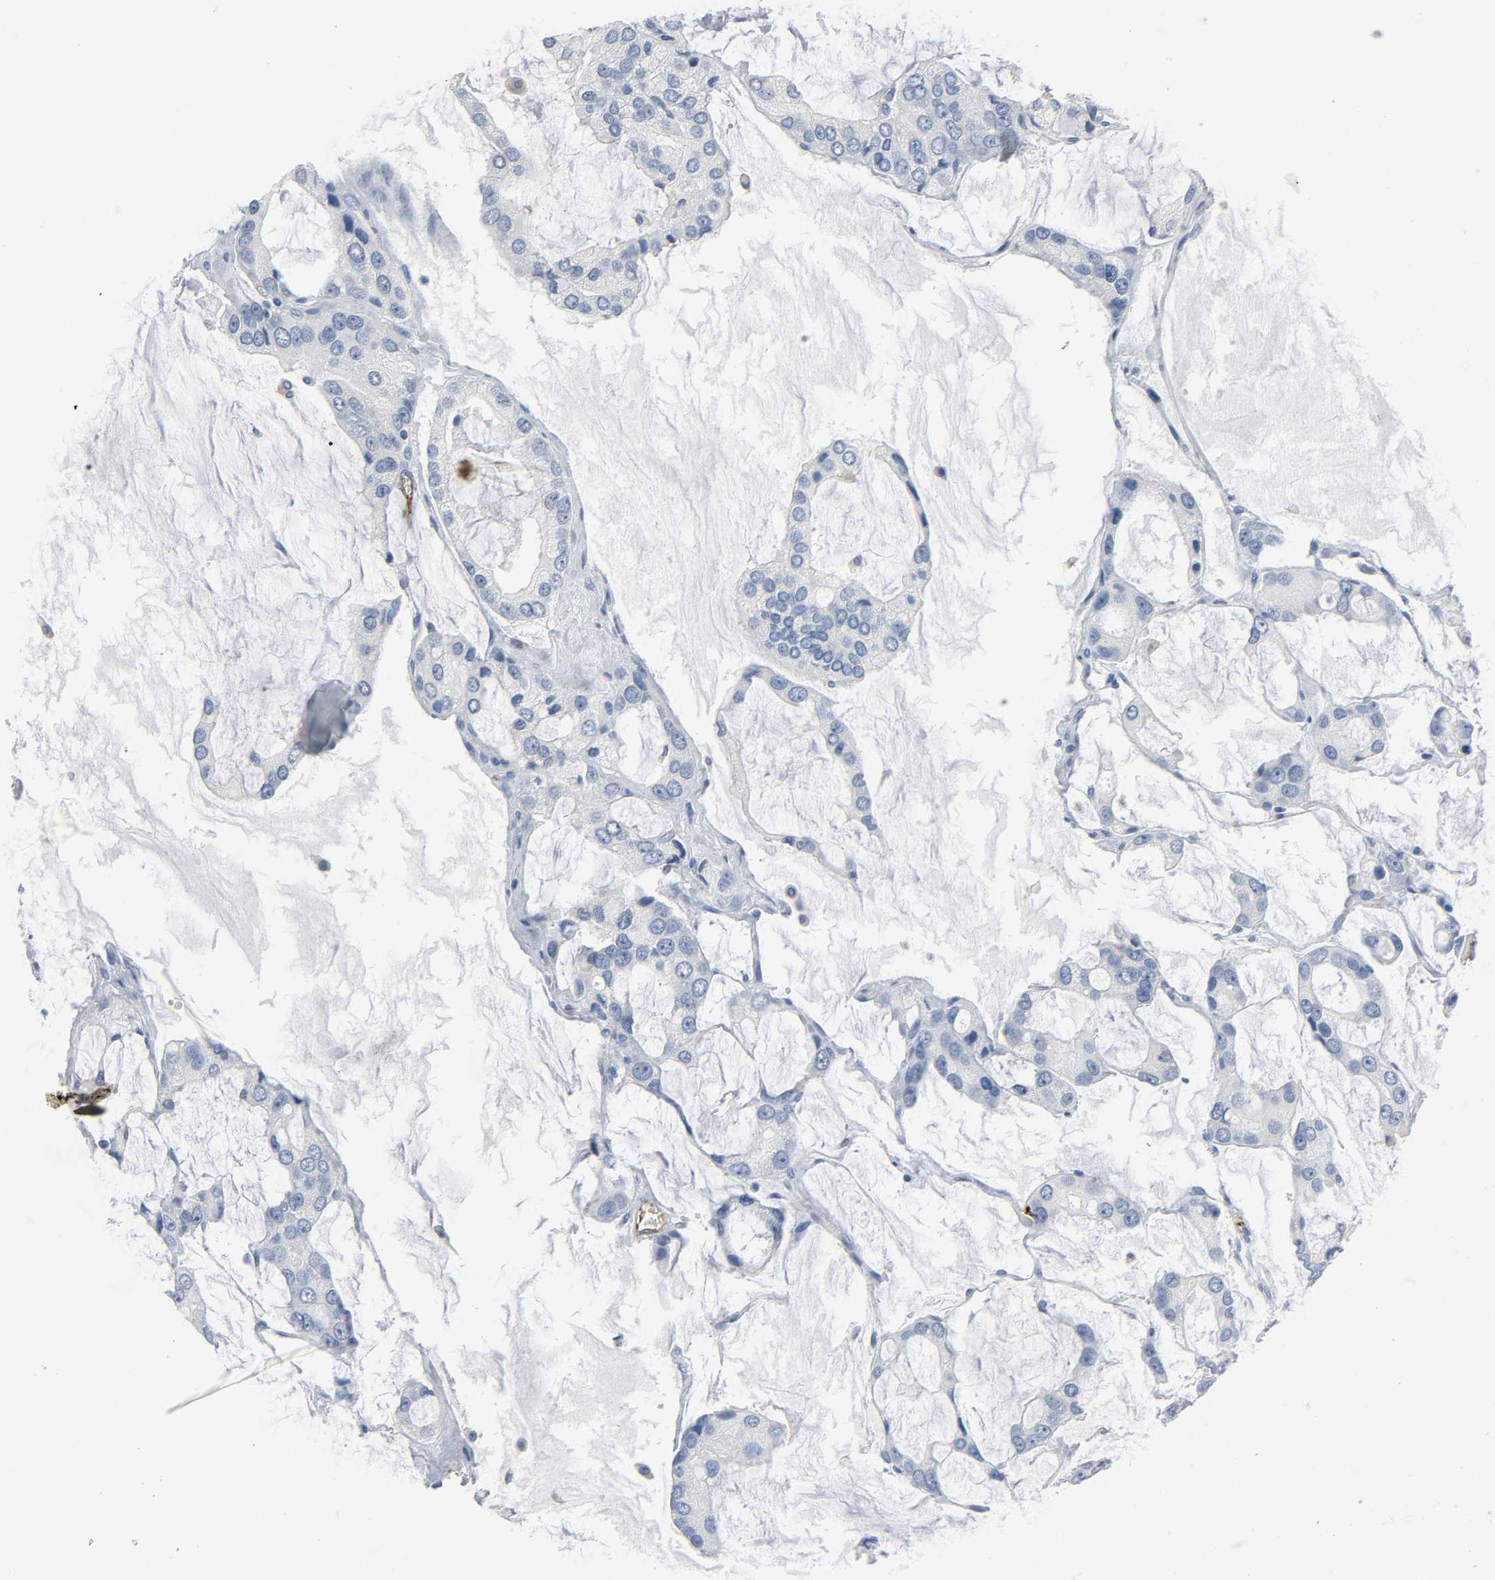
{"staining": {"intensity": "negative", "quantity": "none", "location": "none"}, "tissue": "prostate cancer", "cell_type": "Tumor cells", "image_type": "cancer", "snomed": [{"axis": "morphology", "description": "Adenocarcinoma, High grade"}, {"axis": "topography", "description": "Prostate"}], "caption": "High power microscopy histopathology image of an immunohistochemistry image of prostate cancer, revealing no significant expression in tumor cells.", "gene": "PECAM1", "patient": {"sex": "male", "age": 67}}